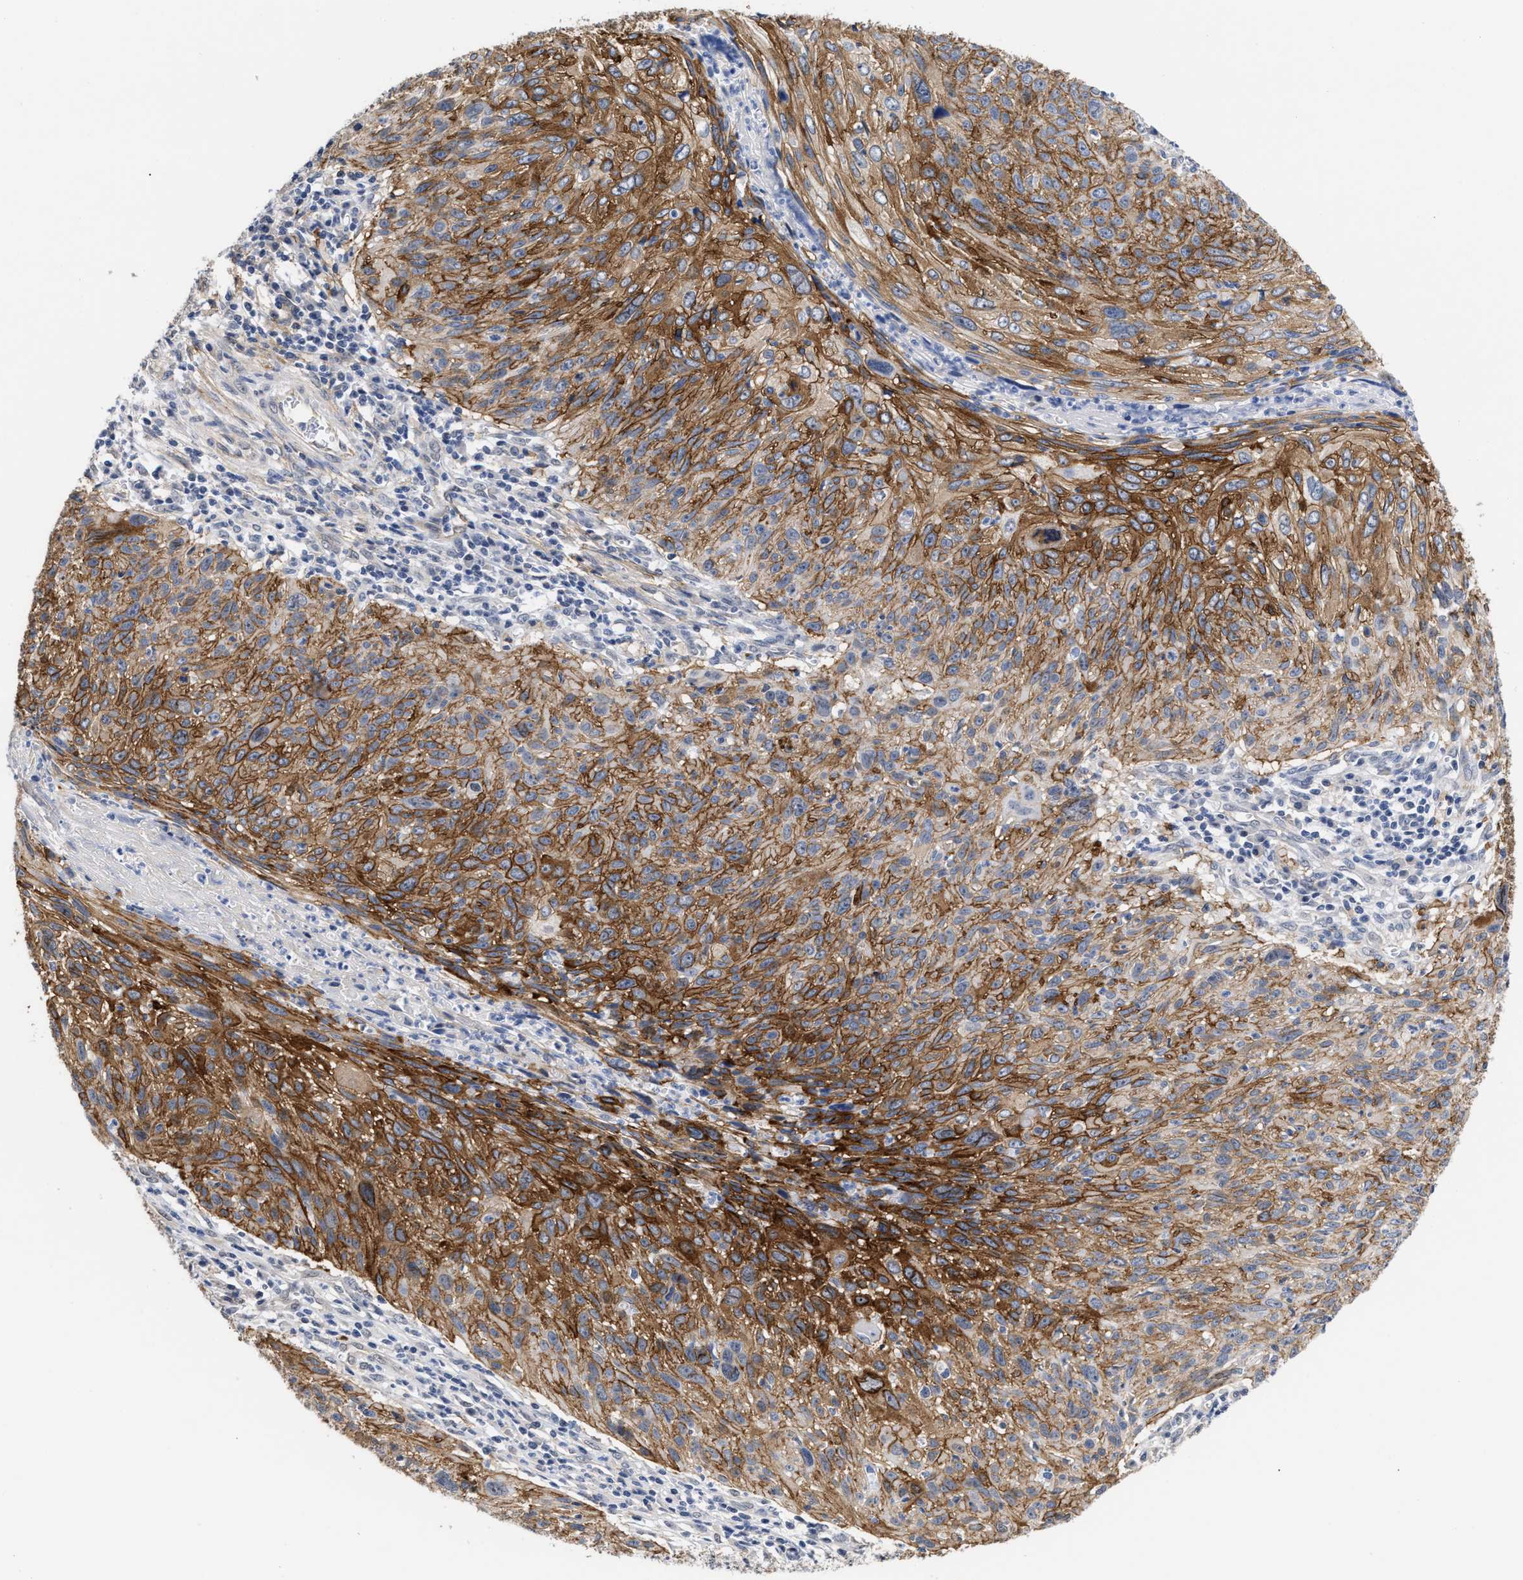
{"staining": {"intensity": "strong", "quantity": ">75%", "location": "cytoplasmic/membranous"}, "tissue": "cervical cancer", "cell_type": "Tumor cells", "image_type": "cancer", "snomed": [{"axis": "morphology", "description": "Squamous cell carcinoma, NOS"}, {"axis": "topography", "description": "Cervix"}], "caption": "This photomicrograph displays immunohistochemistry (IHC) staining of squamous cell carcinoma (cervical), with high strong cytoplasmic/membranous positivity in about >75% of tumor cells.", "gene": "AHNAK2", "patient": {"sex": "female", "age": 51}}